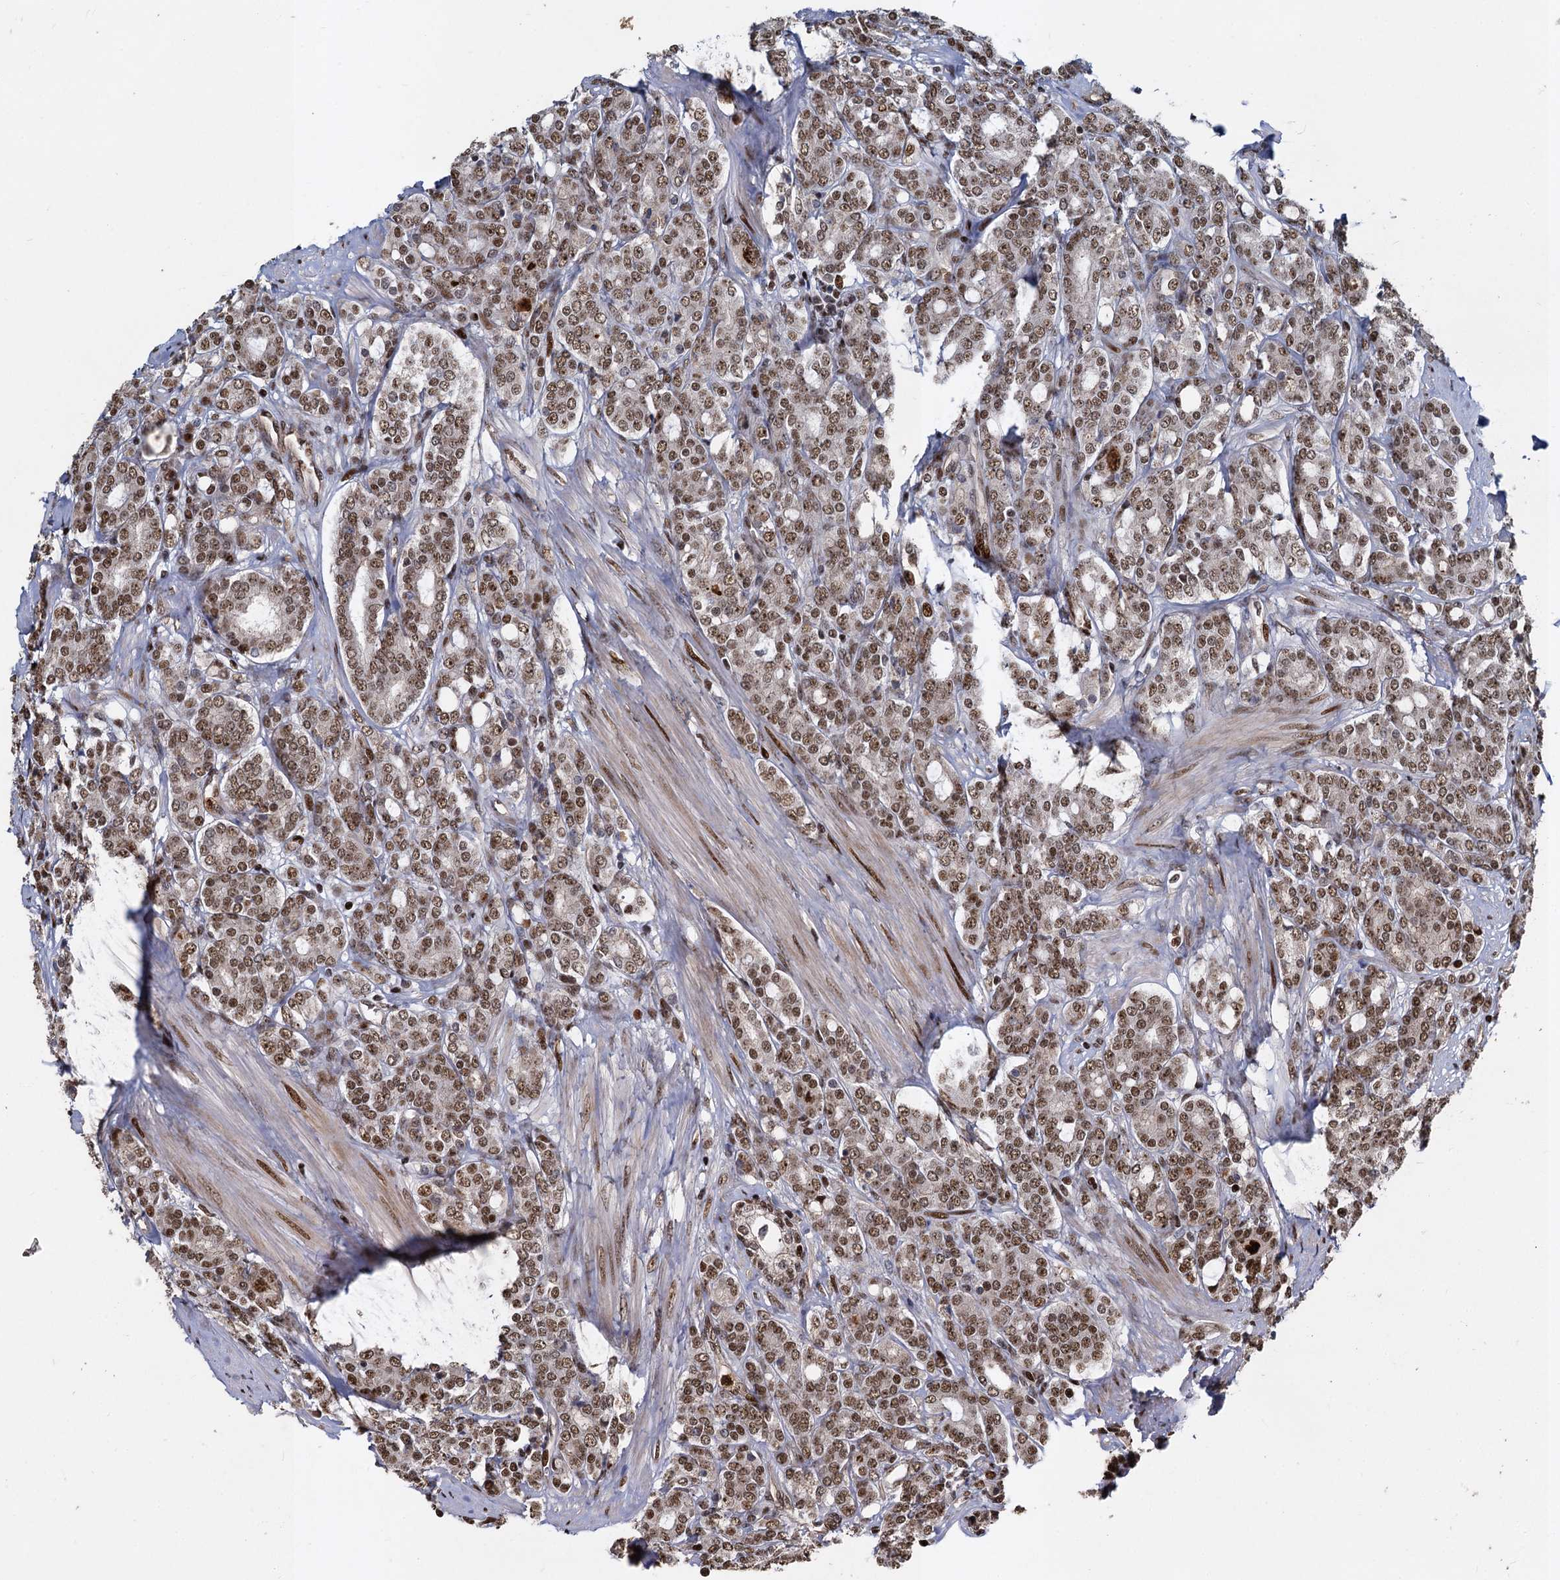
{"staining": {"intensity": "moderate", "quantity": ">75%", "location": "nuclear"}, "tissue": "prostate cancer", "cell_type": "Tumor cells", "image_type": "cancer", "snomed": [{"axis": "morphology", "description": "Adenocarcinoma, High grade"}, {"axis": "topography", "description": "Prostate"}], "caption": "A histopathology image of human adenocarcinoma (high-grade) (prostate) stained for a protein shows moderate nuclear brown staining in tumor cells.", "gene": "ANKRD49", "patient": {"sex": "male", "age": 62}}